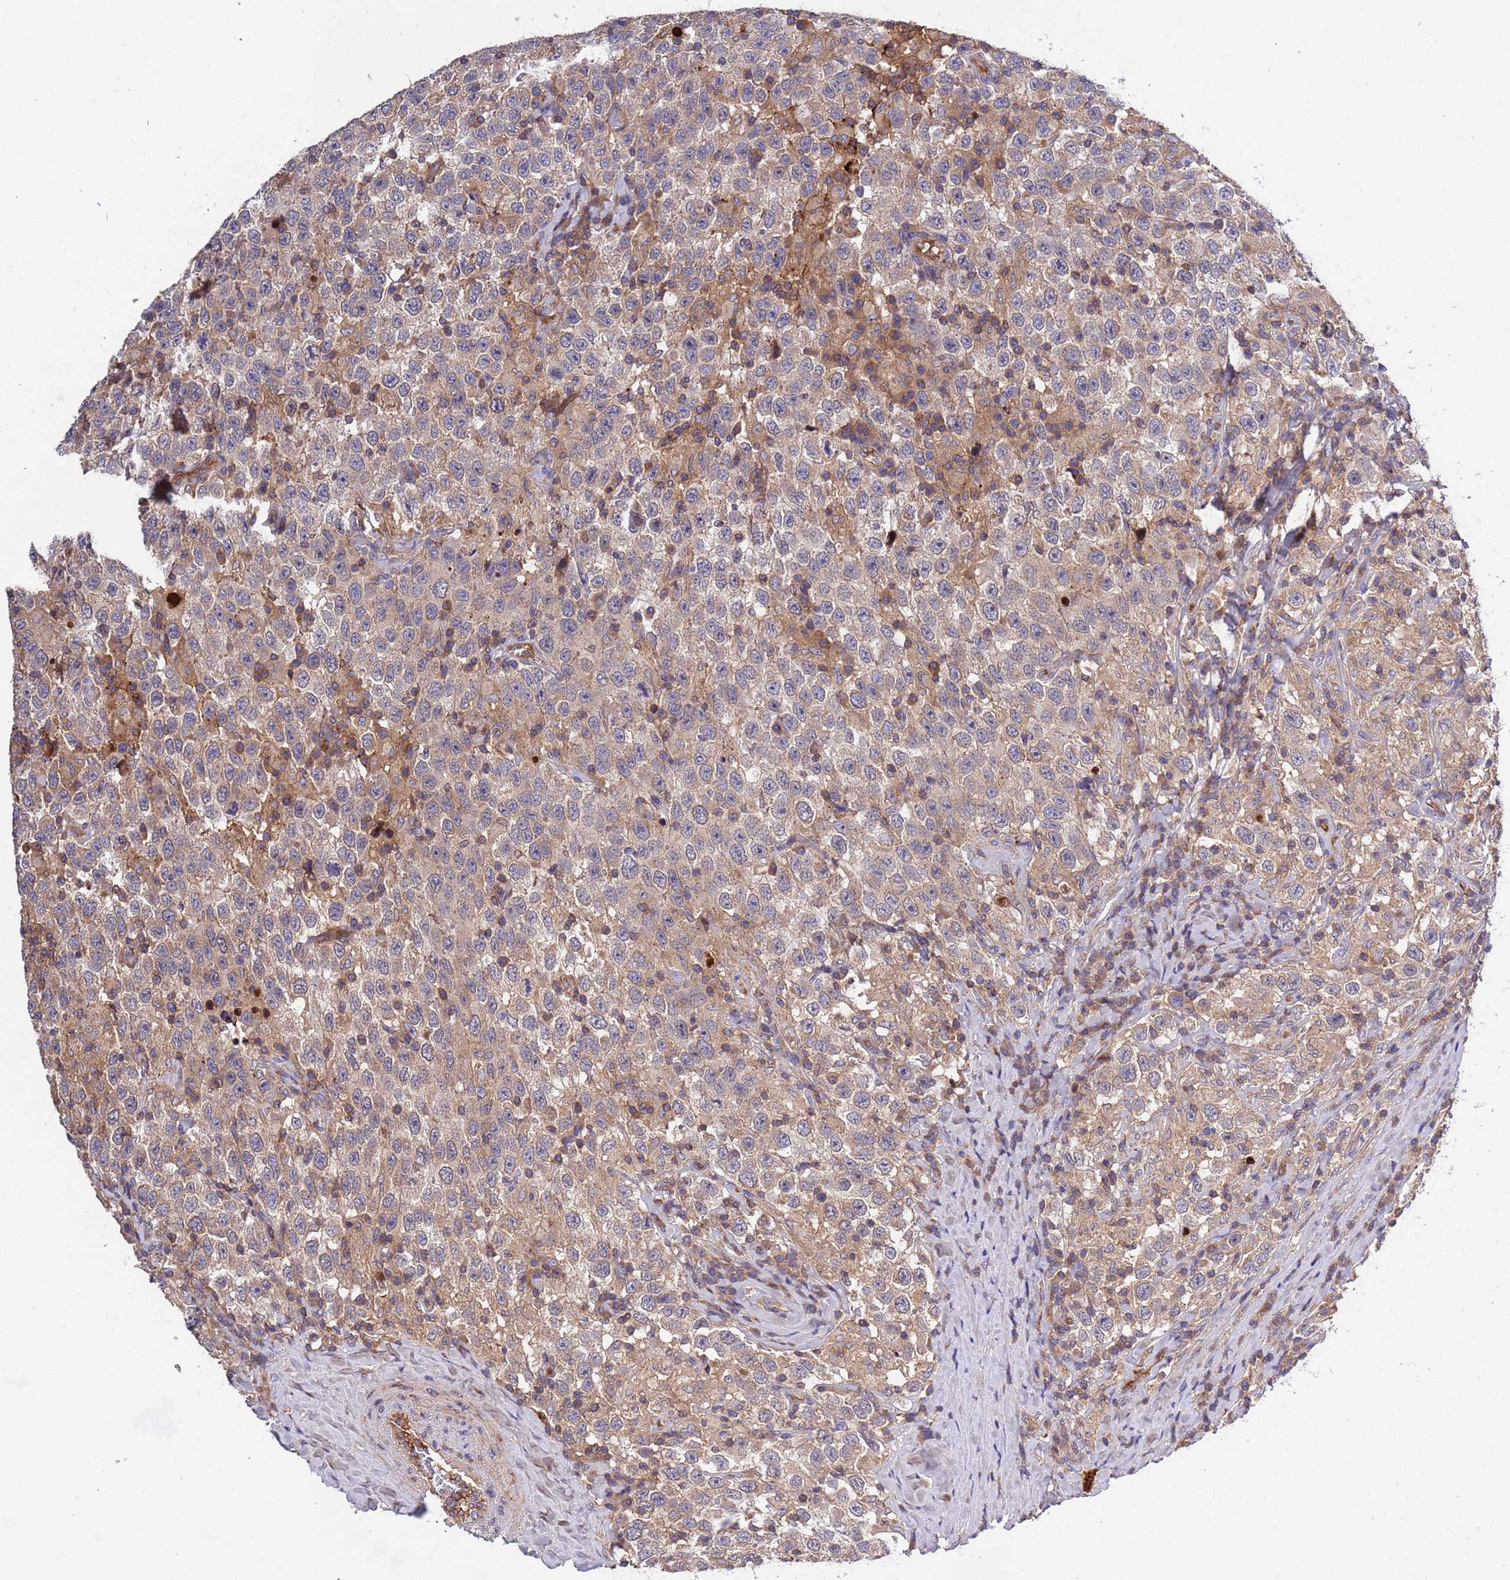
{"staining": {"intensity": "weak", "quantity": ">75%", "location": "cytoplasmic/membranous"}, "tissue": "testis cancer", "cell_type": "Tumor cells", "image_type": "cancer", "snomed": [{"axis": "morphology", "description": "Seminoma, NOS"}, {"axis": "topography", "description": "Testis"}], "caption": "IHC histopathology image of seminoma (testis) stained for a protein (brown), which exhibits low levels of weak cytoplasmic/membranous staining in about >75% of tumor cells.", "gene": "PARP16", "patient": {"sex": "male", "age": 41}}